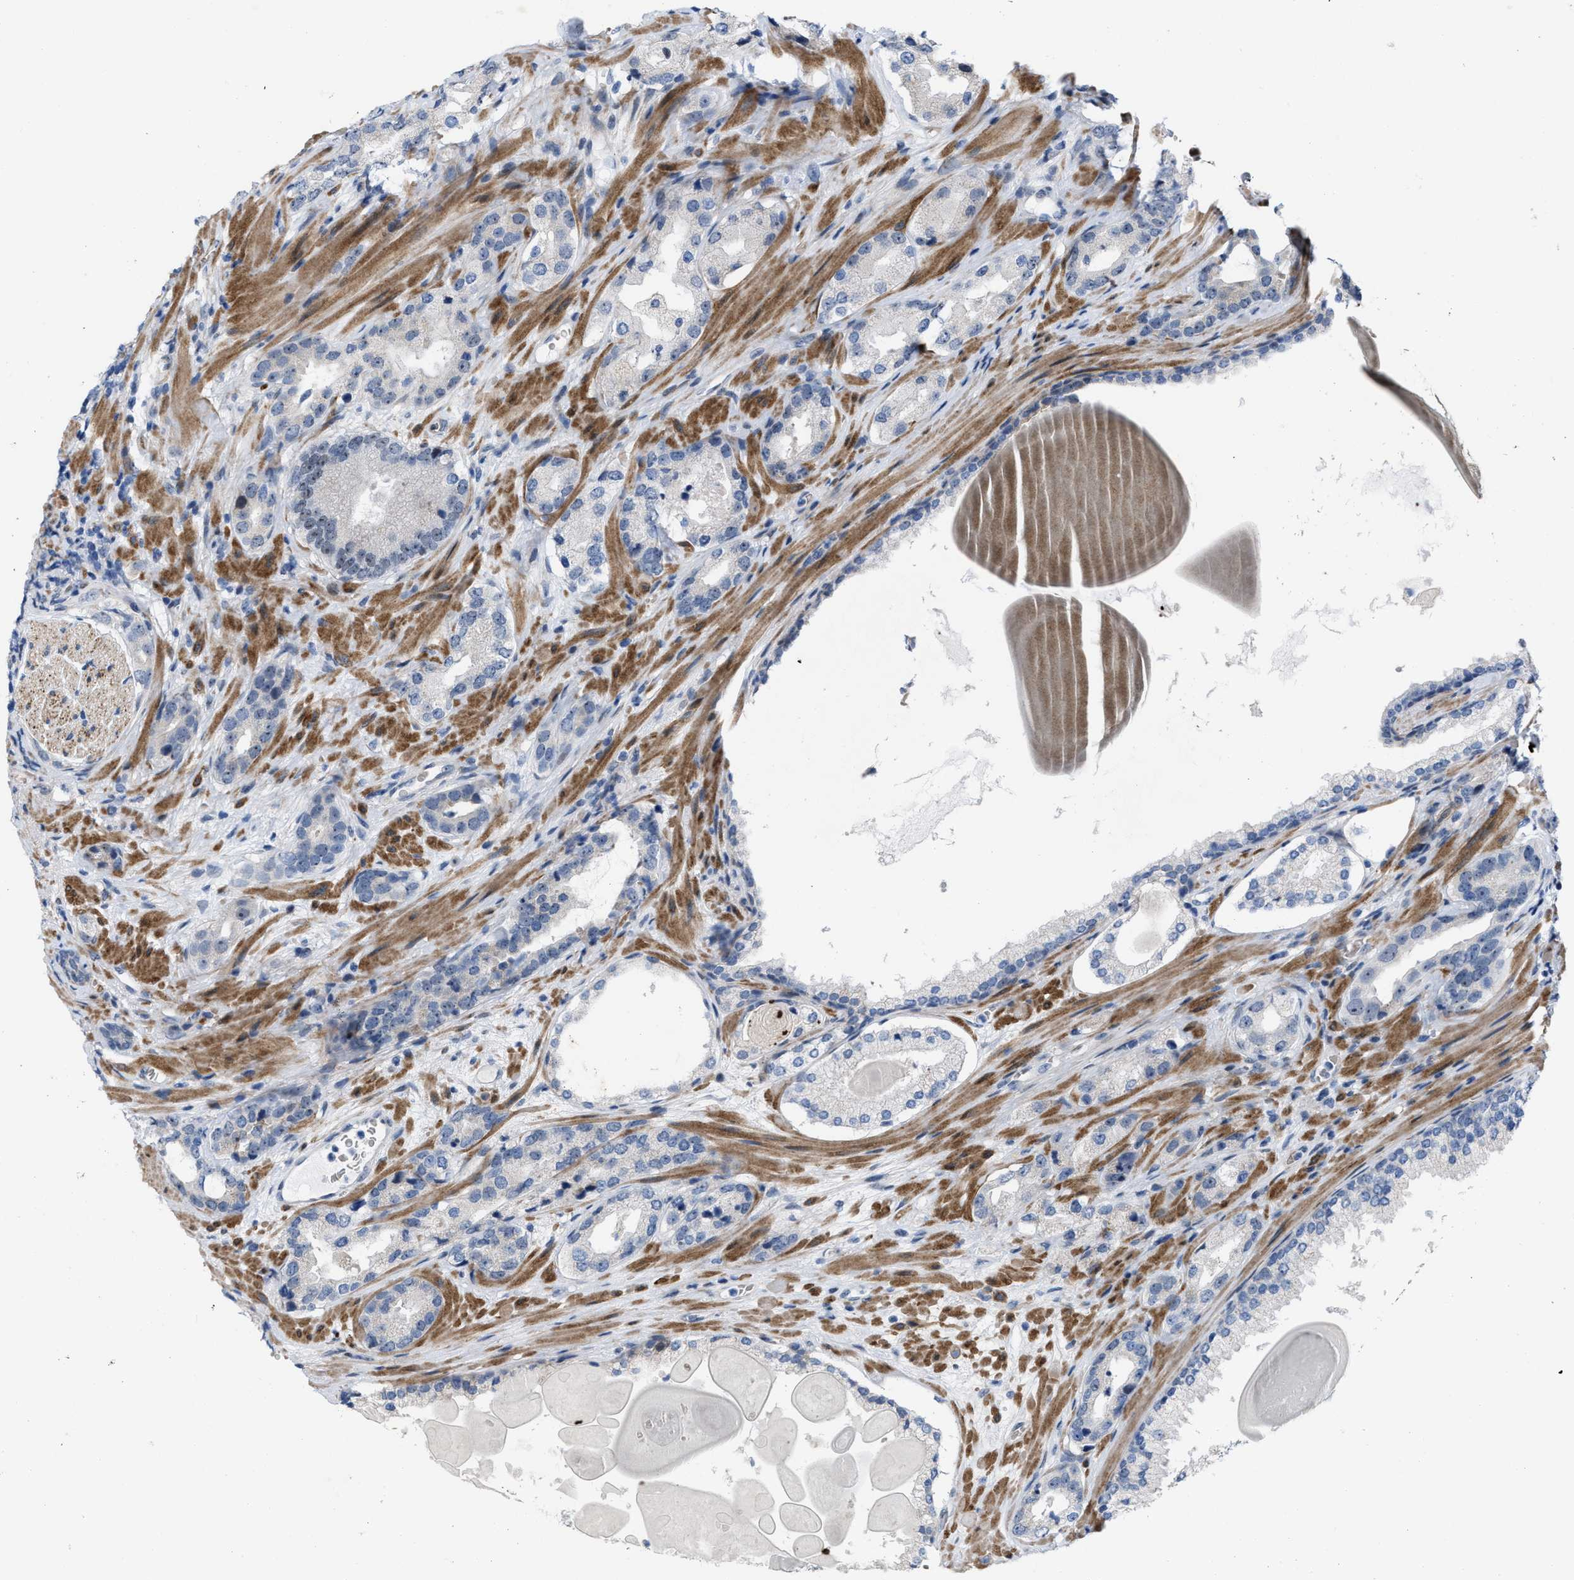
{"staining": {"intensity": "weak", "quantity": "<25%", "location": "nuclear"}, "tissue": "prostate cancer", "cell_type": "Tumor cells", "image_type": "cancer", "snomed": [{"axis": "morphology", "description": "Adenocarcinoma, High grade"}, {"axis": "topography", "description": "Prostate"}], "caption": "Immunohistochemical staining of high-grade adenocarcinoma (prostate) exhibits no significant positivity in tumor cells.", "gene": "POLR1F", "patient": {"sex": "male", "age": 63}}